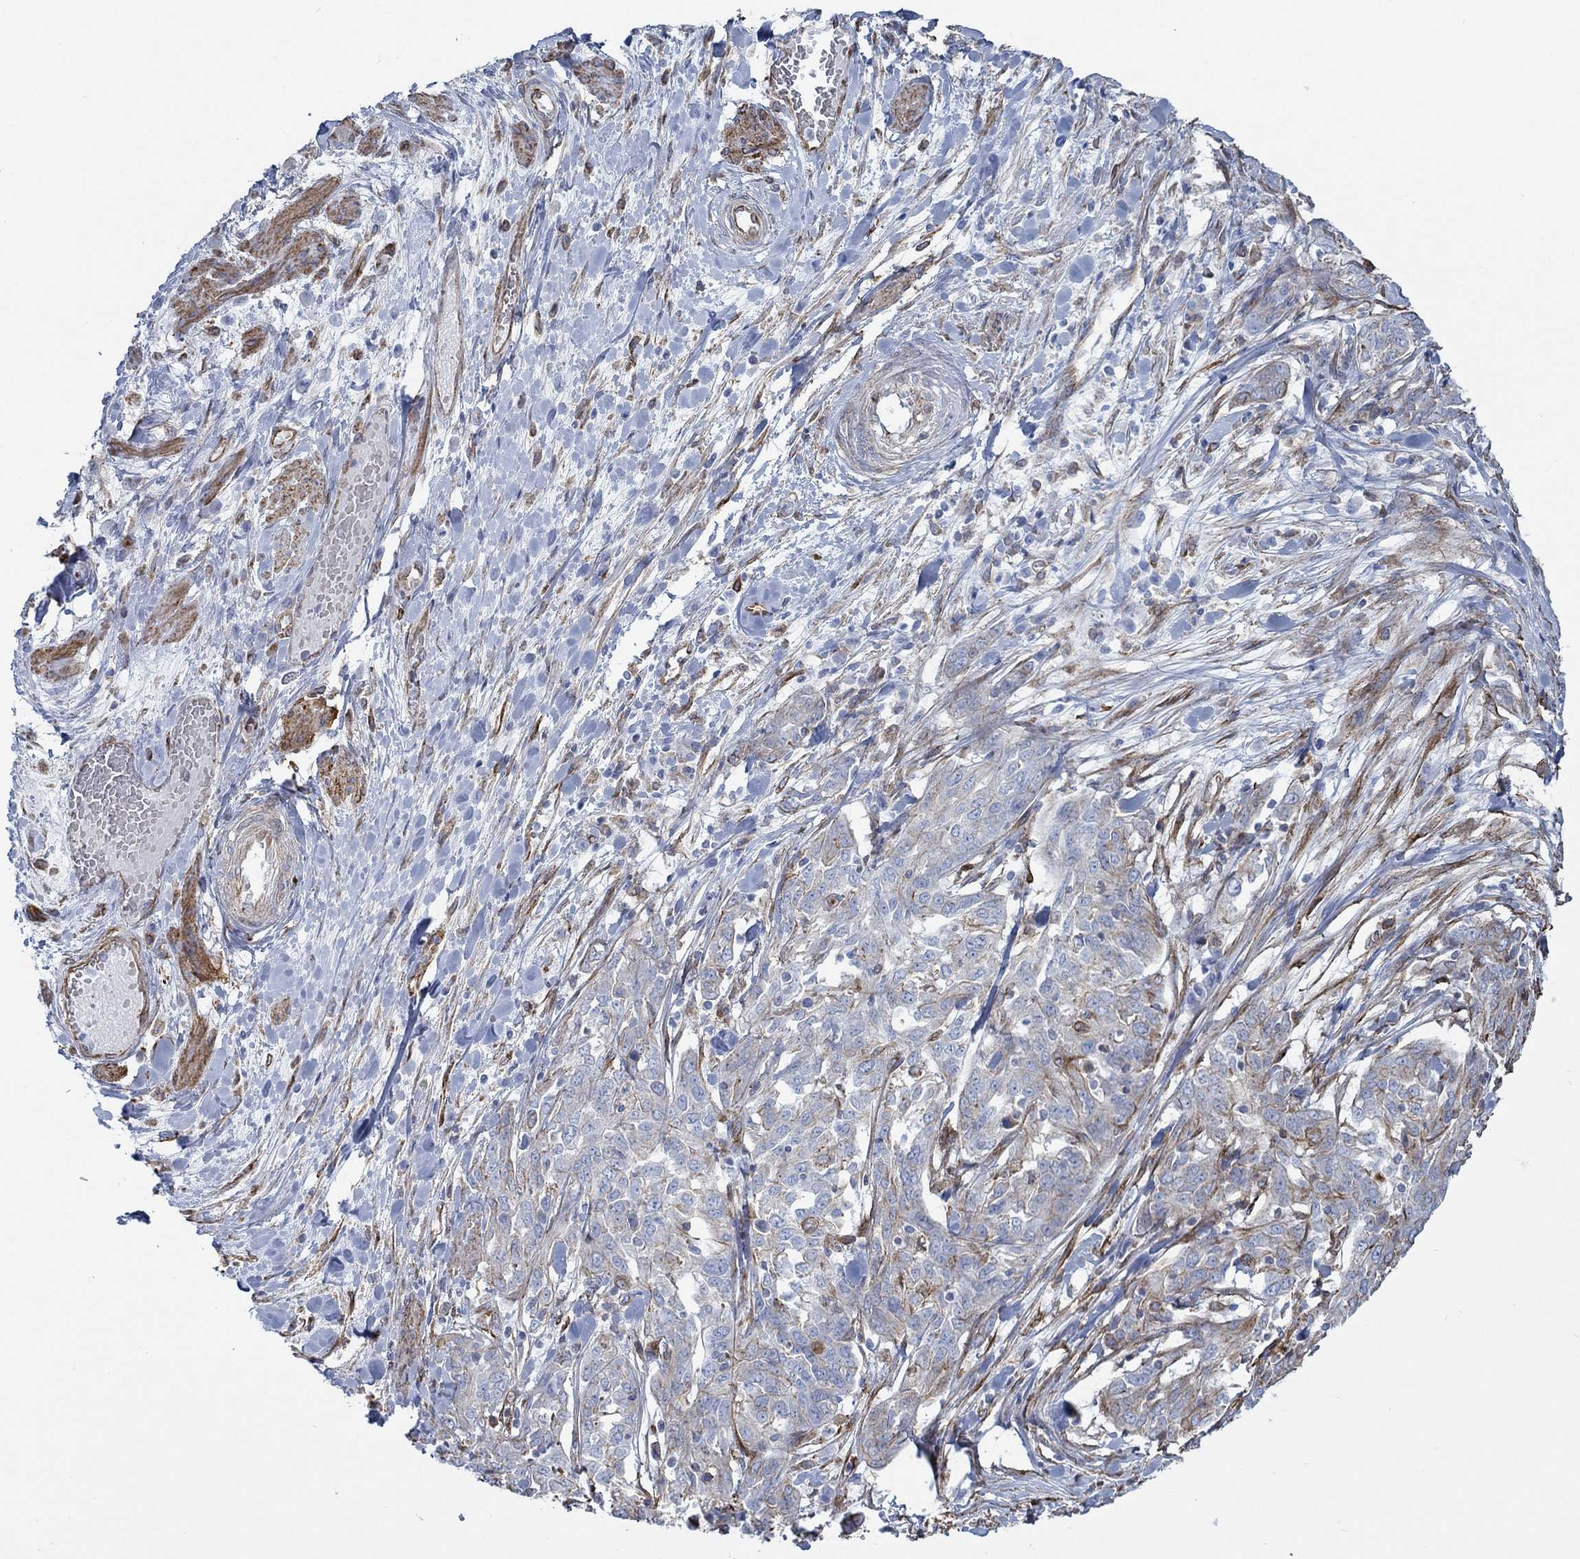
{"staining": {"intensity": "strong", "quantity": "<25%", "location": "cytoplasmic/membranous"}, "tissue": "ovarian cancer", "cell_type": "Tumor cells", "image_type": "cancer", "snomed": [{"axis": "morphology", "description": "Cystadenocarcinoma, serous, NOS"}, {"axis": "topography", "description": "Ovary"}], "caption": "This image exhibits serous cystadenocarcinoma (ovarian) stained with immunohistochemistry (IHC) to label a protein in brown. The cytoplasmic/membranous of tumor cells show strong positivity for the protein. Nuclei are counter-stained blue.", "gene": "STC2", "patient": {"sex": "female", "age": 67}}